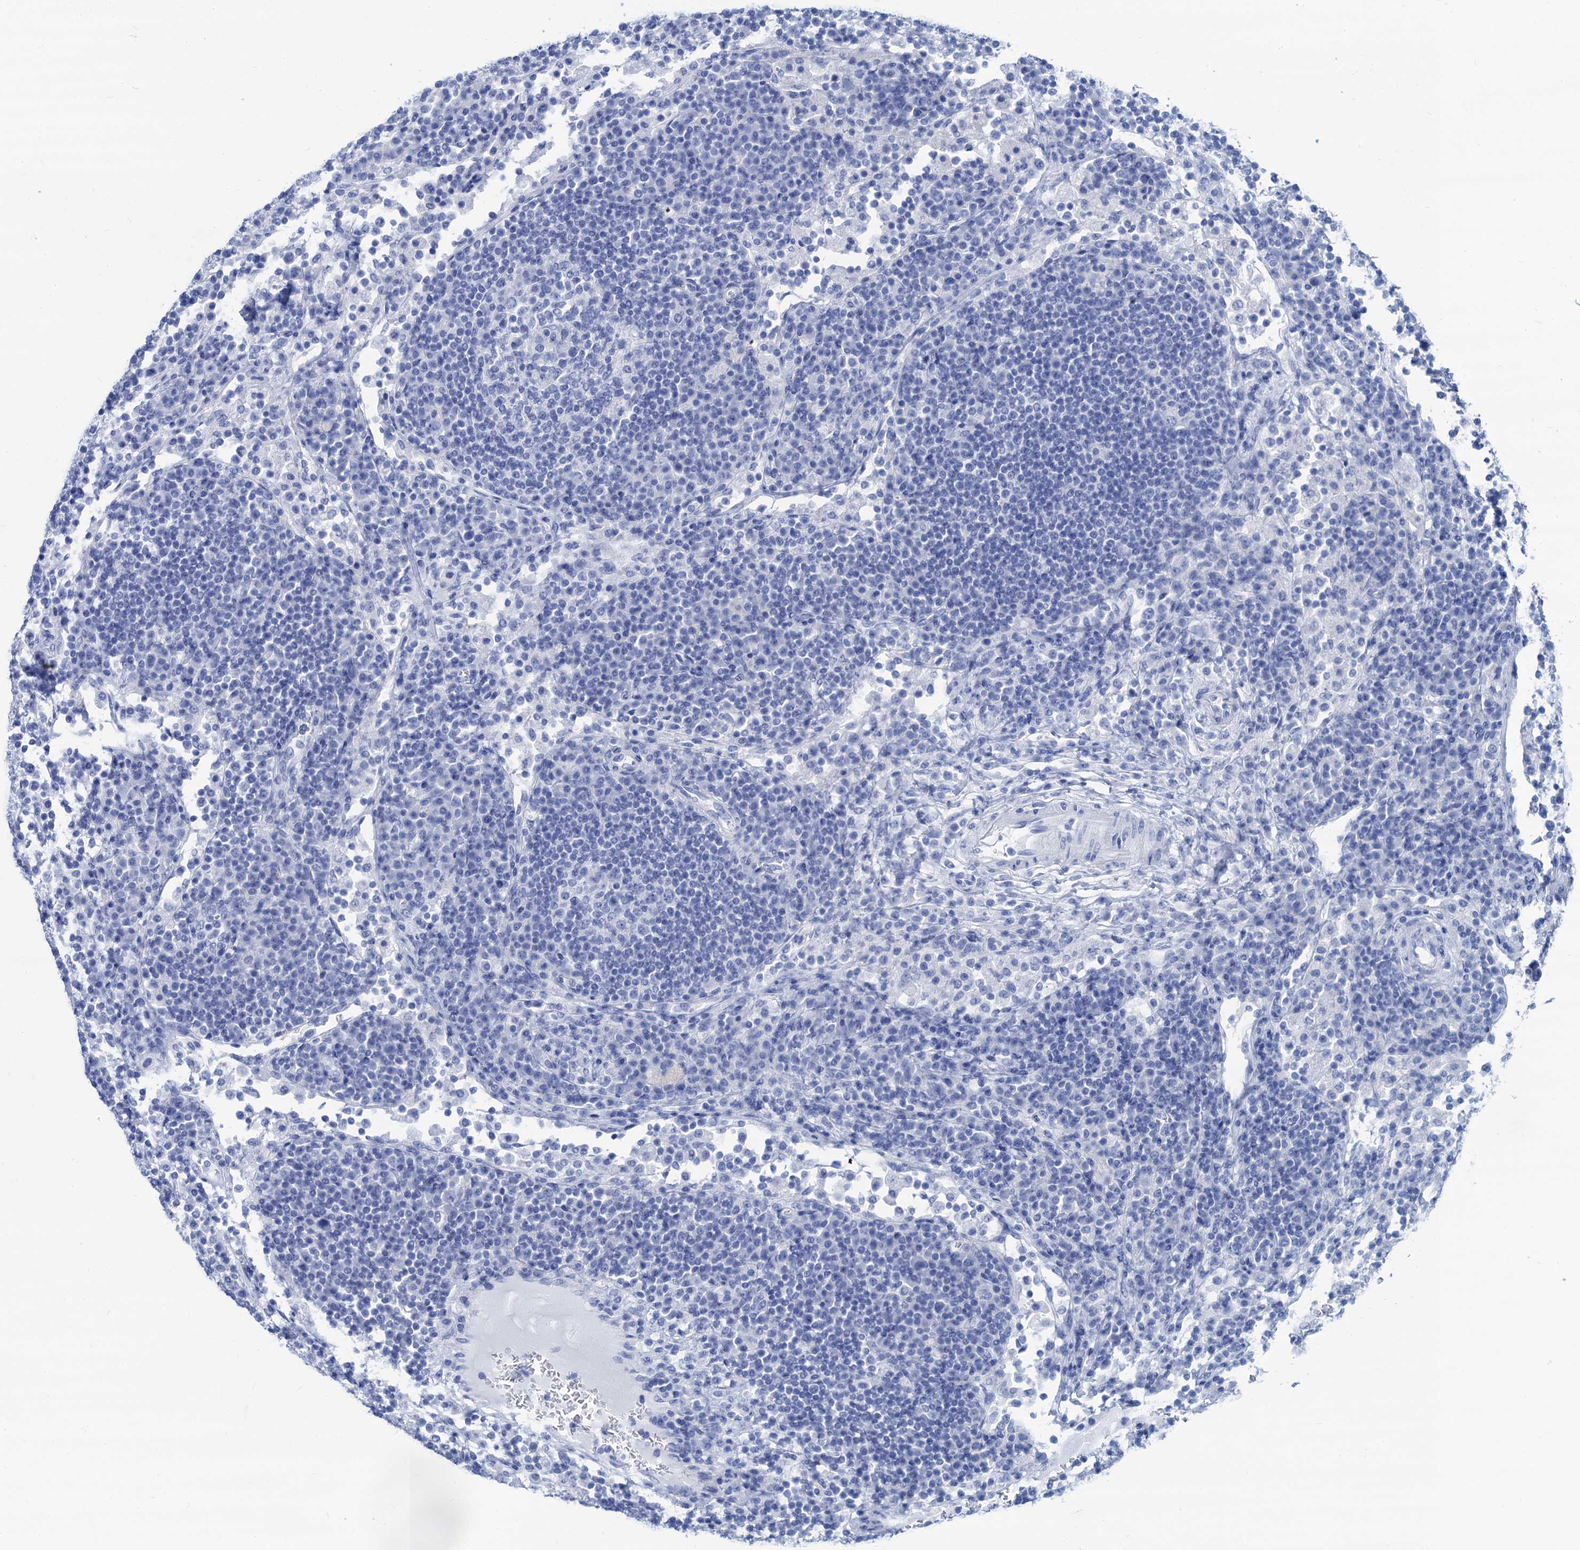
{"staining": {"intensity": "negative", "quantity": "none", "location": "none"}, "tissue": "lymph node", "cell_type": "Germinal center cells", "image_type": "normal", "snomed": [{"axis": "morphology", "description": "Normal tissue, NOS"}, {"axis": "topography", "description": "Lymph node"}], "caption": "This is a micrograph of immunohistochemistry staining of benign lymph node, which shows no staining in germinal center cells.", "gene": "CABYR", "patient": {"sex": "female", "age": 53}}